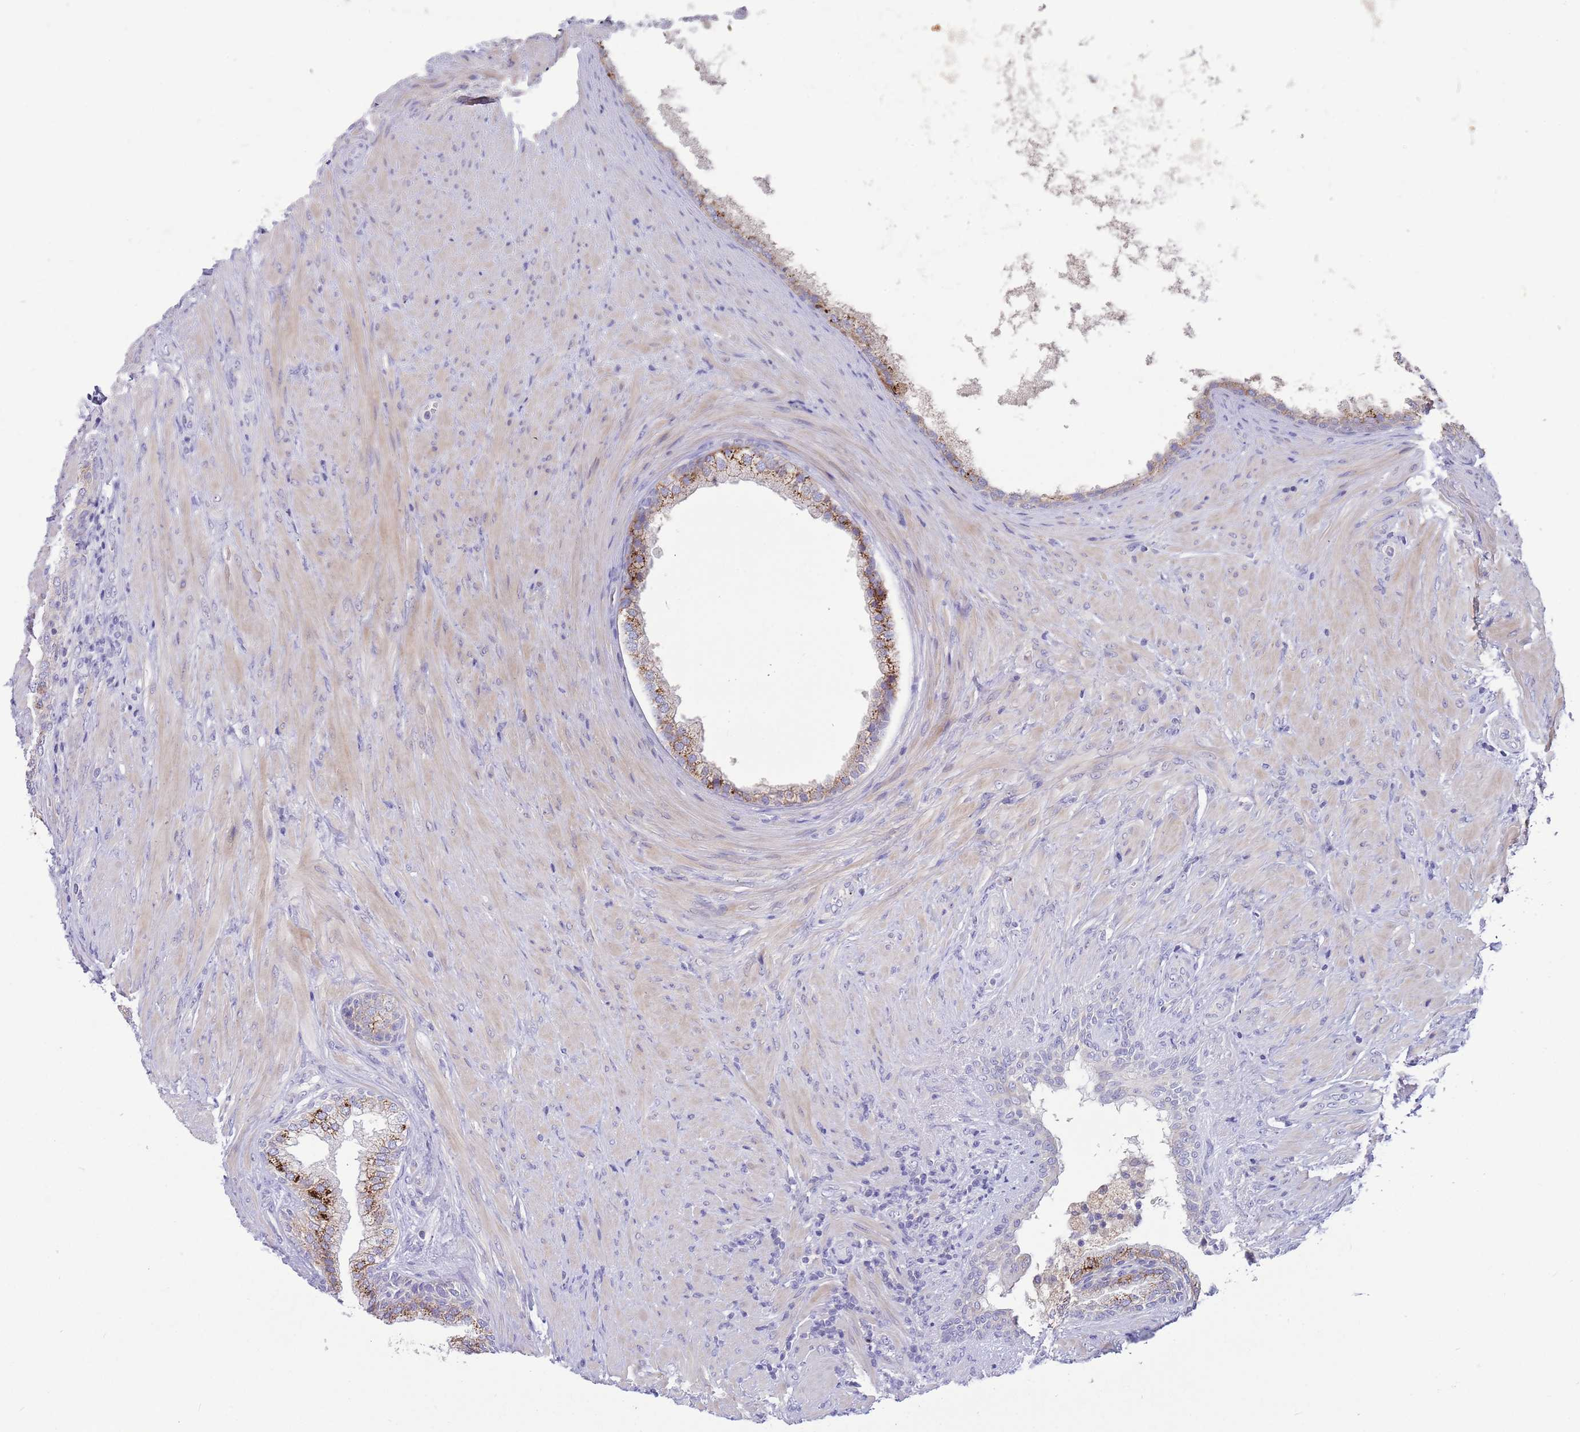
{"staining": {"intensity": "moderate", "quantity": "<25%", "location": "cytoplasmic/membranous"}, "tissue": "prostate", "cell_type": "Glandular cells", "image_type": "normal", "snomed": [{"axis": "morphology", "description": "Normal tissue, NOS"}, {"axis": "topography", "description": "Prostate"}], "caption": "Protein staining of normal prostate reveals moderate cytoplasmic/membranous positivity in approximately <25% of glandular cells.", "gene": "DDHD1", "patient": {"sex": "male", "age": 76}}